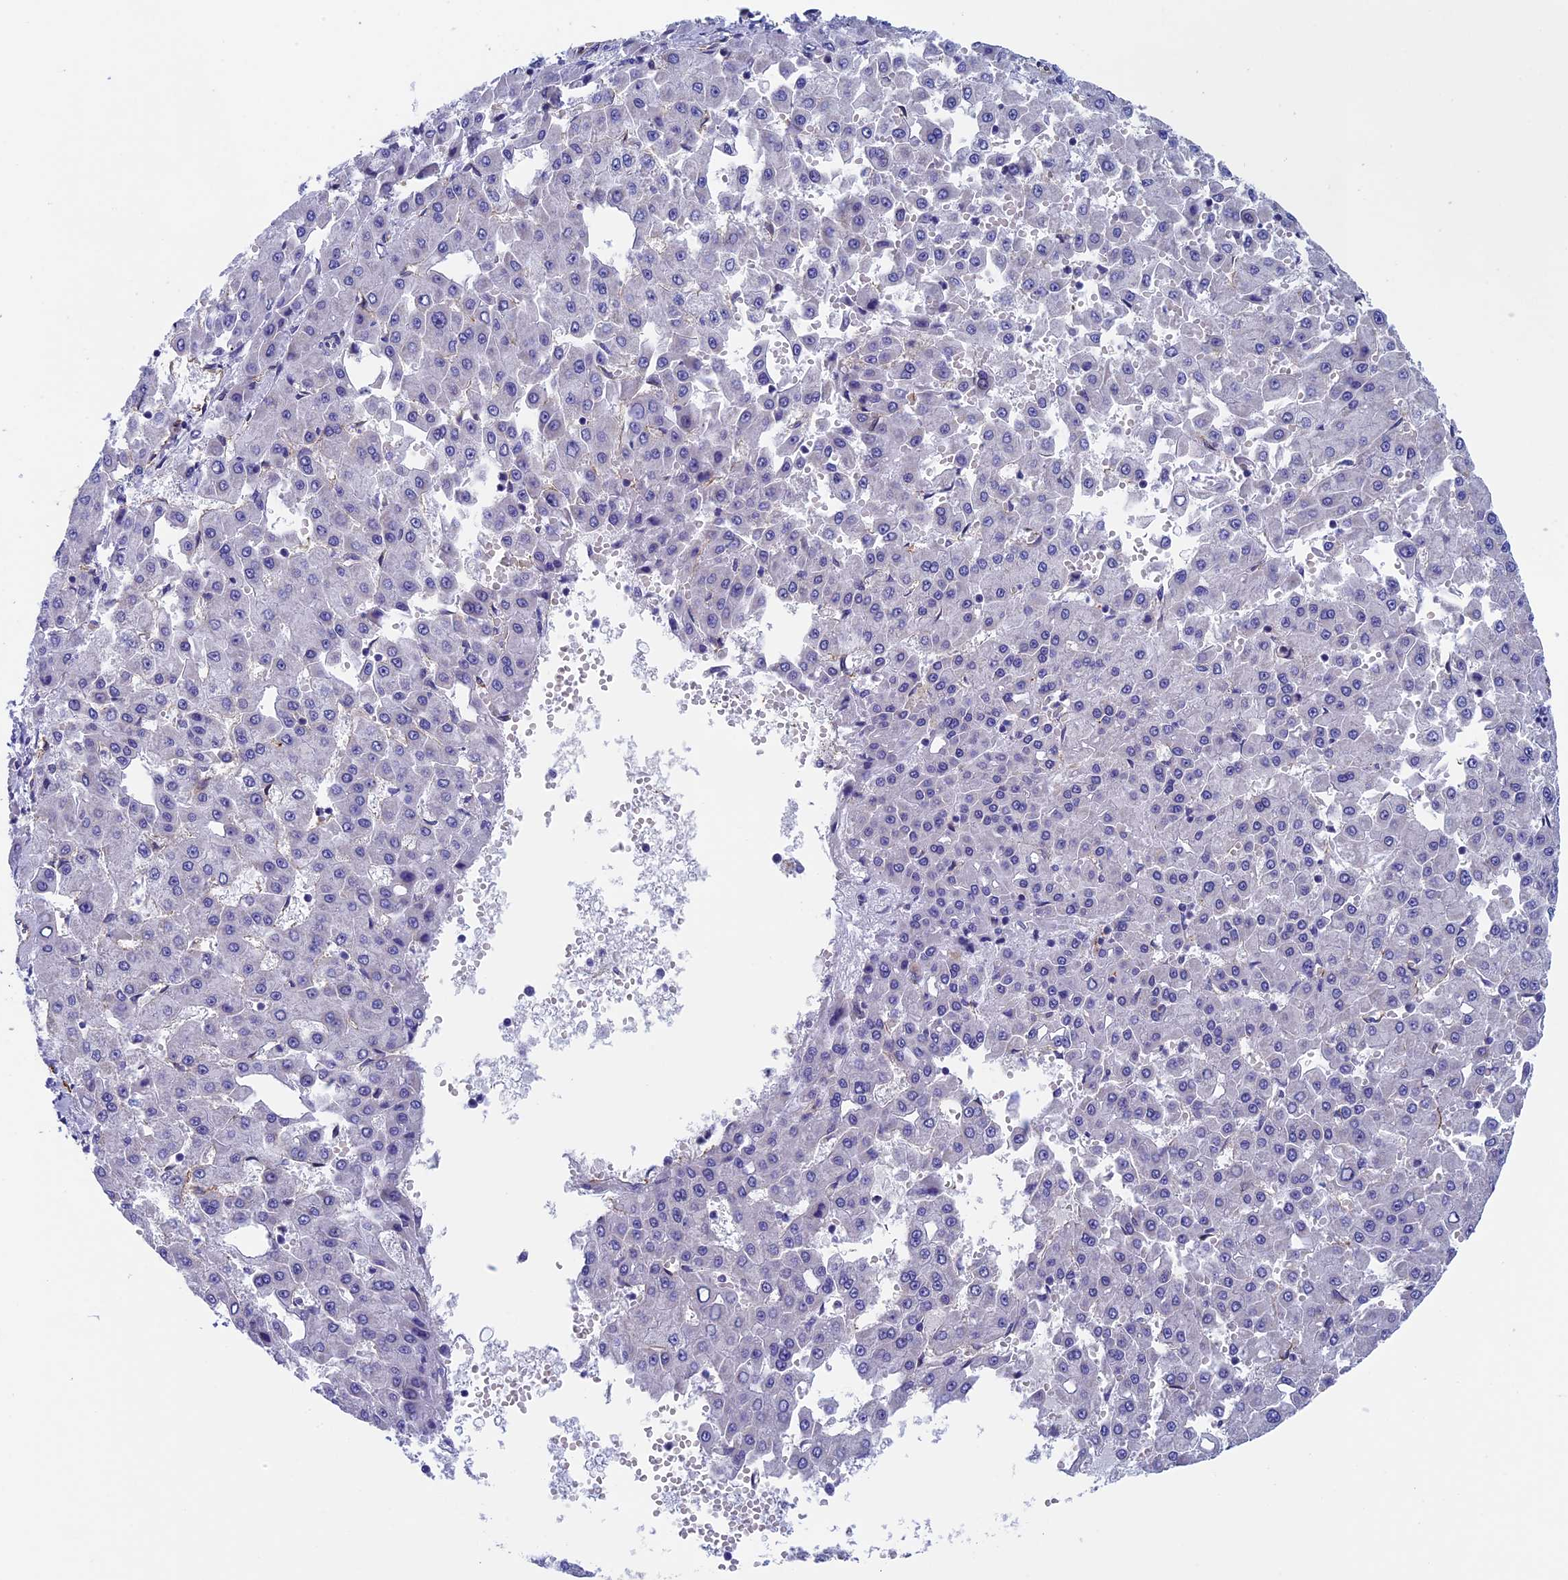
{"staining": {"intensity": "negative", "quantity": "none", "location": "none"}, "tissue": "liver cancer", "cell_type": "Tumor cells", "image_type": "cancer", "snomed": [{"axis": "morphology", "description": "Carcinoma, Hepatocellular, NOS"}, {"axis": "topography", "description": "Liver"}], "caption": "The image displays no significant positivity in tumor cells of liver cancer (hepatocellular carcinoma).", "gene": "INSYN1", "patient": {"sex": "male", "age": 47}}